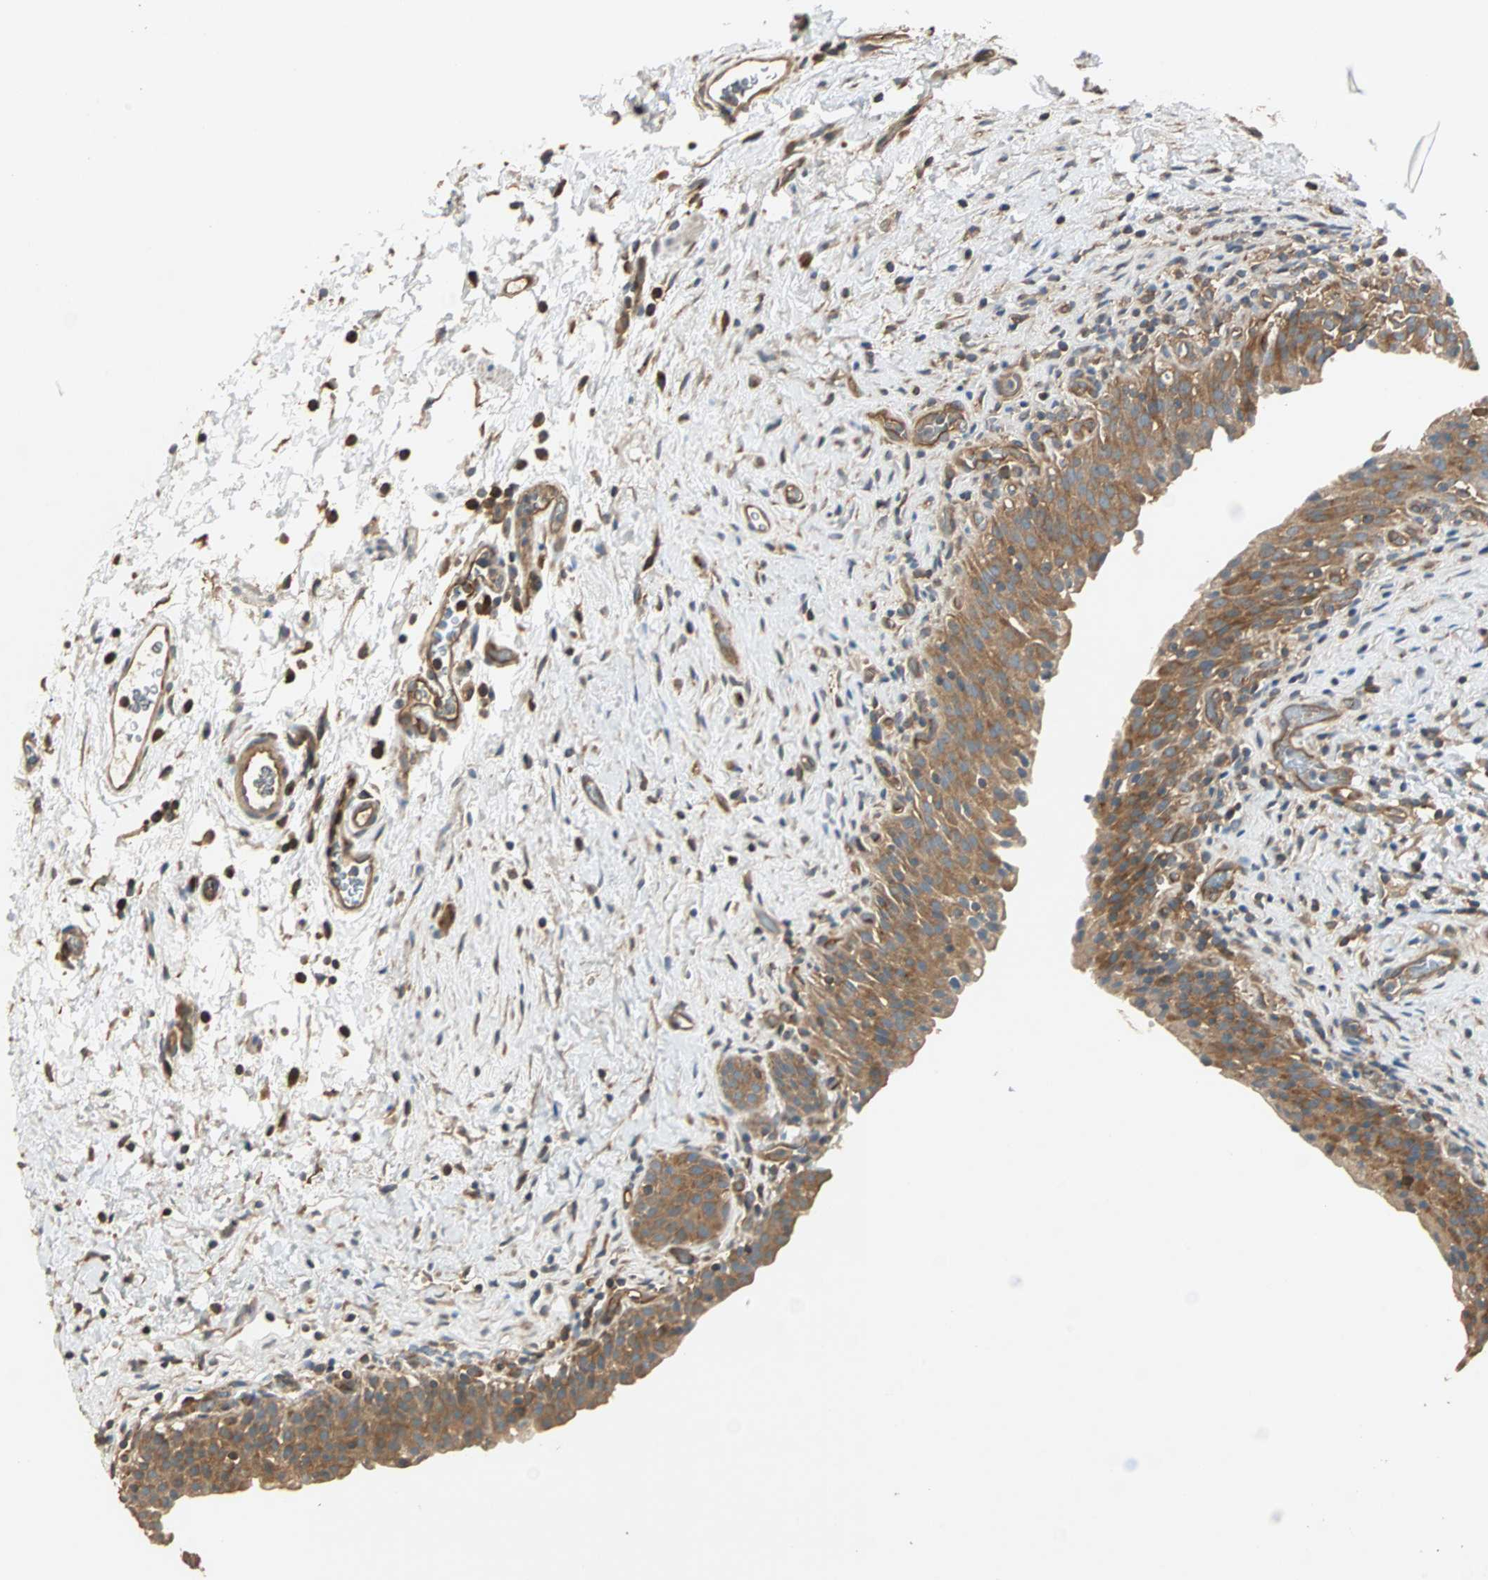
{"staining": {"intensity": "moderate", "quantity": ">75%", "location": "cytoplasmic/membranous"}, "tissue": "urinary bladder", "cell_type": "Urothelial cells", "image_type": "normal", "snomed": [{"axis": "morphology", "description": "Normal tissue, NOS"}, {"axis": "topography", "description": "Urinary bladder"}], "caption": "An immunohistochemistry photomicrograph of unremarkable tissue is shown. Protein staining in brown highlights moderate cytoplasmic/membranous positivity in urinary bladder within urothelial cells. Immunohistochemistry stains the protein of interest in brown and the nuclei are stained blue.", "gene": "GALK1", "patient": {"sex": "male", "age": 51}}